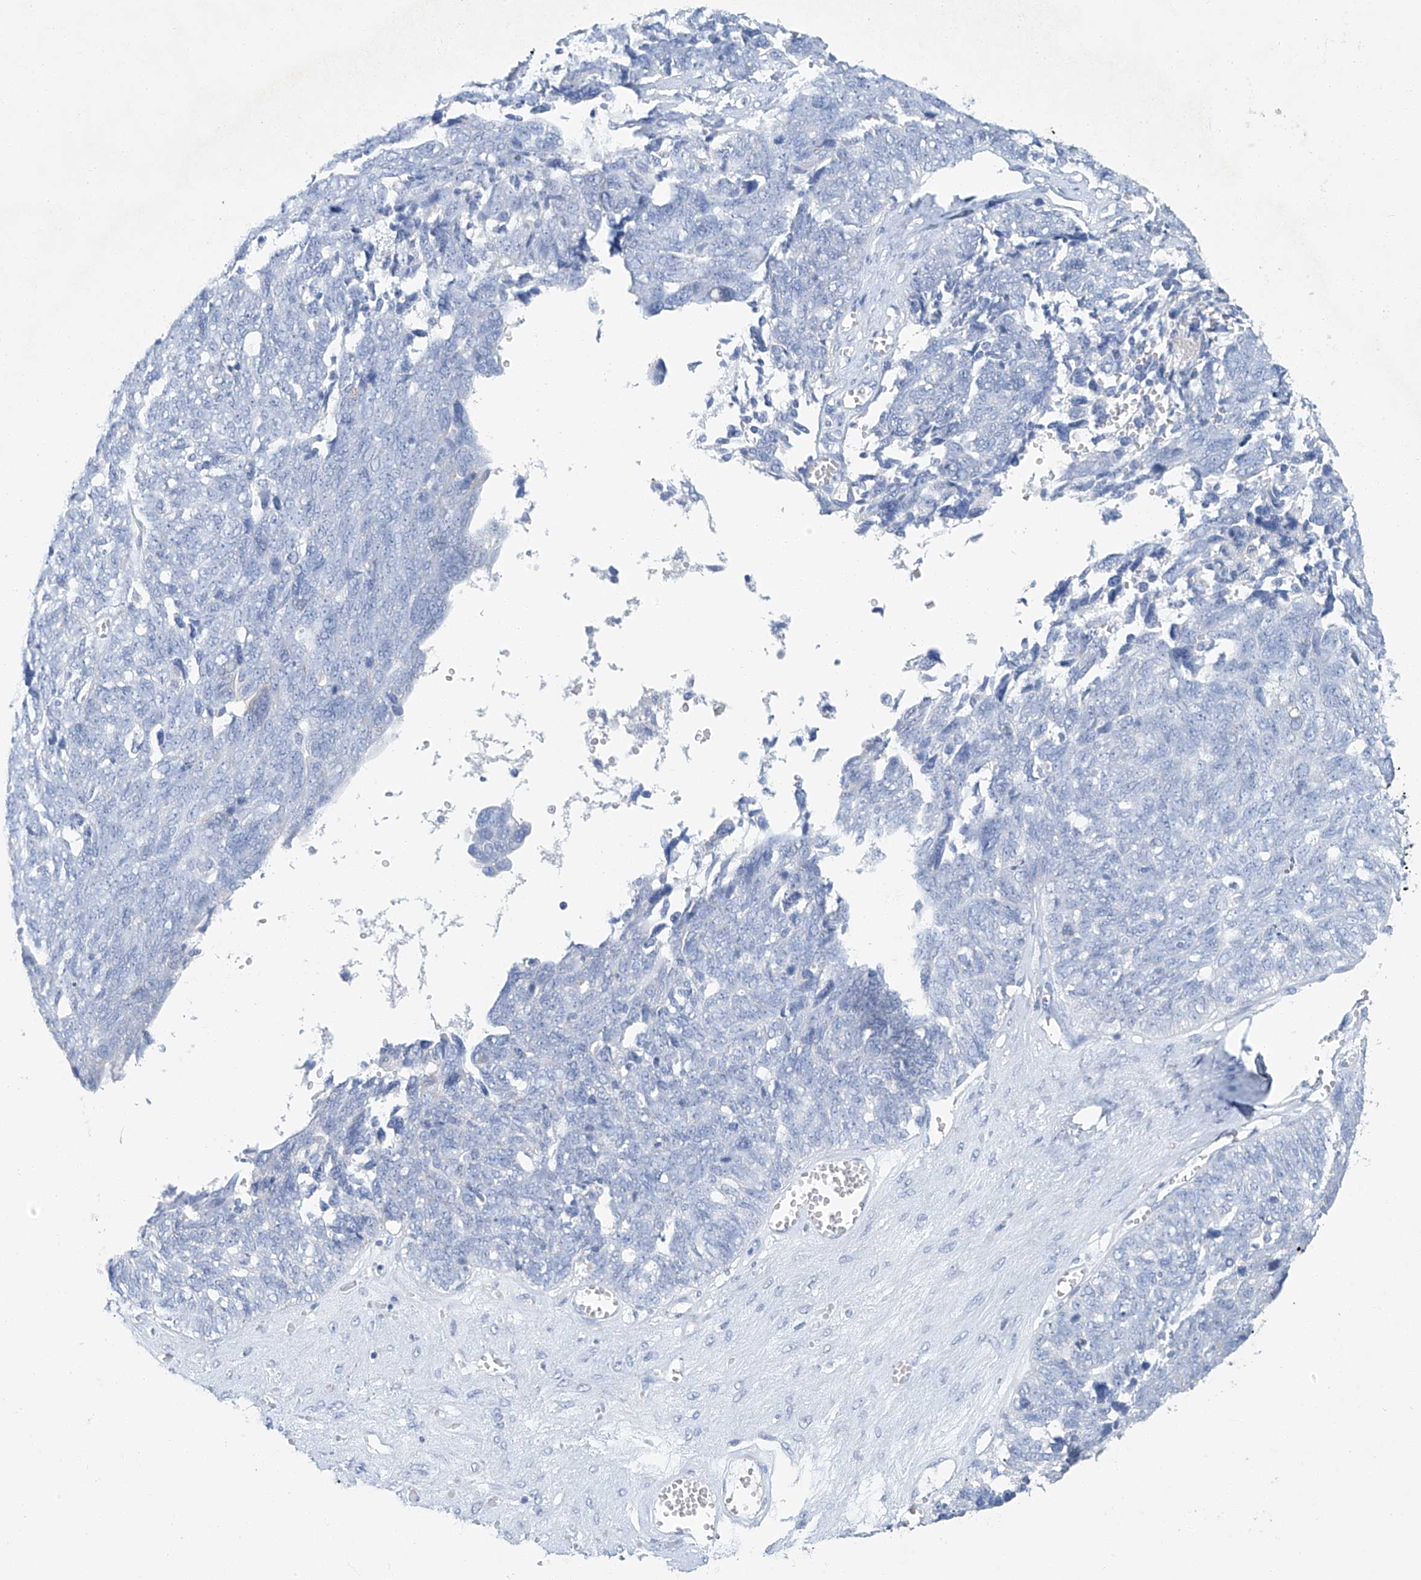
{"staining": {"intensity": "negative", "quantity": "none", "location": "none"}, "tissue": "ovarian cancer", "cell_type": "Tumor cells", "image_type": "cancer", "snomed": [{"axis": "morphology", "description": "Cystadenocarcinoma, serous, NOS"}, {"axis": "topography", "description": "Ovary"}], "caption": "Micrograph shows no protein expression in tumor cells of ovarian serous cystadenocarcinoma tissue. (Immunohistochemistry (ihc), brightfield microscopy, high magnification).", "gene": "C1orf87", "patient": {"sex": "female", "age": 79}}